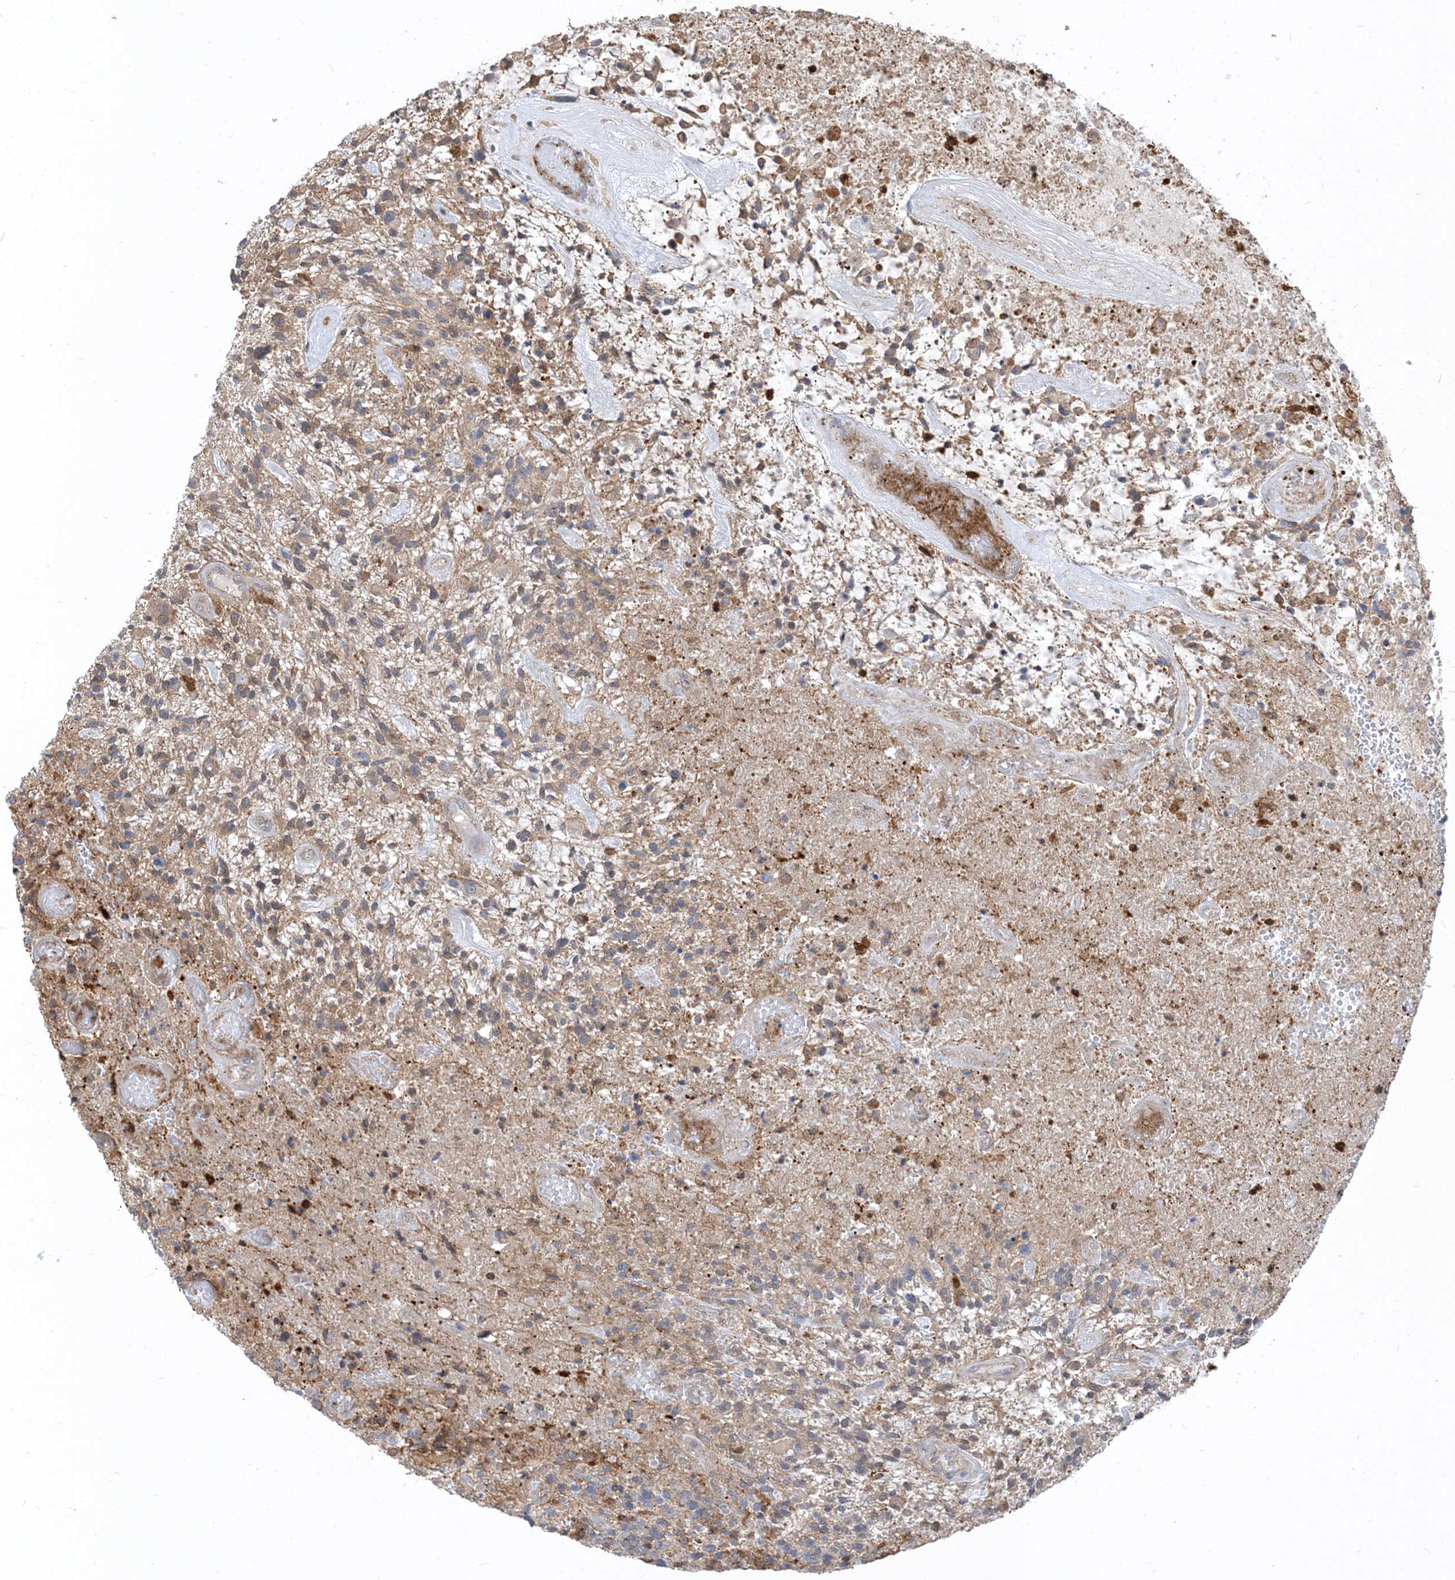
{"staining": {"intensity": "weak", "quantity": "25%-75%", "location": "cytoplasmic/membranous"}, "tissue": "glioma", "cell_type": "Tumor cells", "image_type": "cancer", "snomed": [{"axis": "morphology", "description": "Glioma, malignant, High grade"}, {"axis": "topography", "description": "Brain"}], "caption": "Immunohistochemistry (IHC) photomicrograph of malignant glioma (high-grade) stained for a protein (brown), which shows low levels of weak cytoplasmic/membranous staining in approximately 25%-75% of tumor cells.", "gene": "NAGK", "patient": {"sex": "male", "age": 47}}